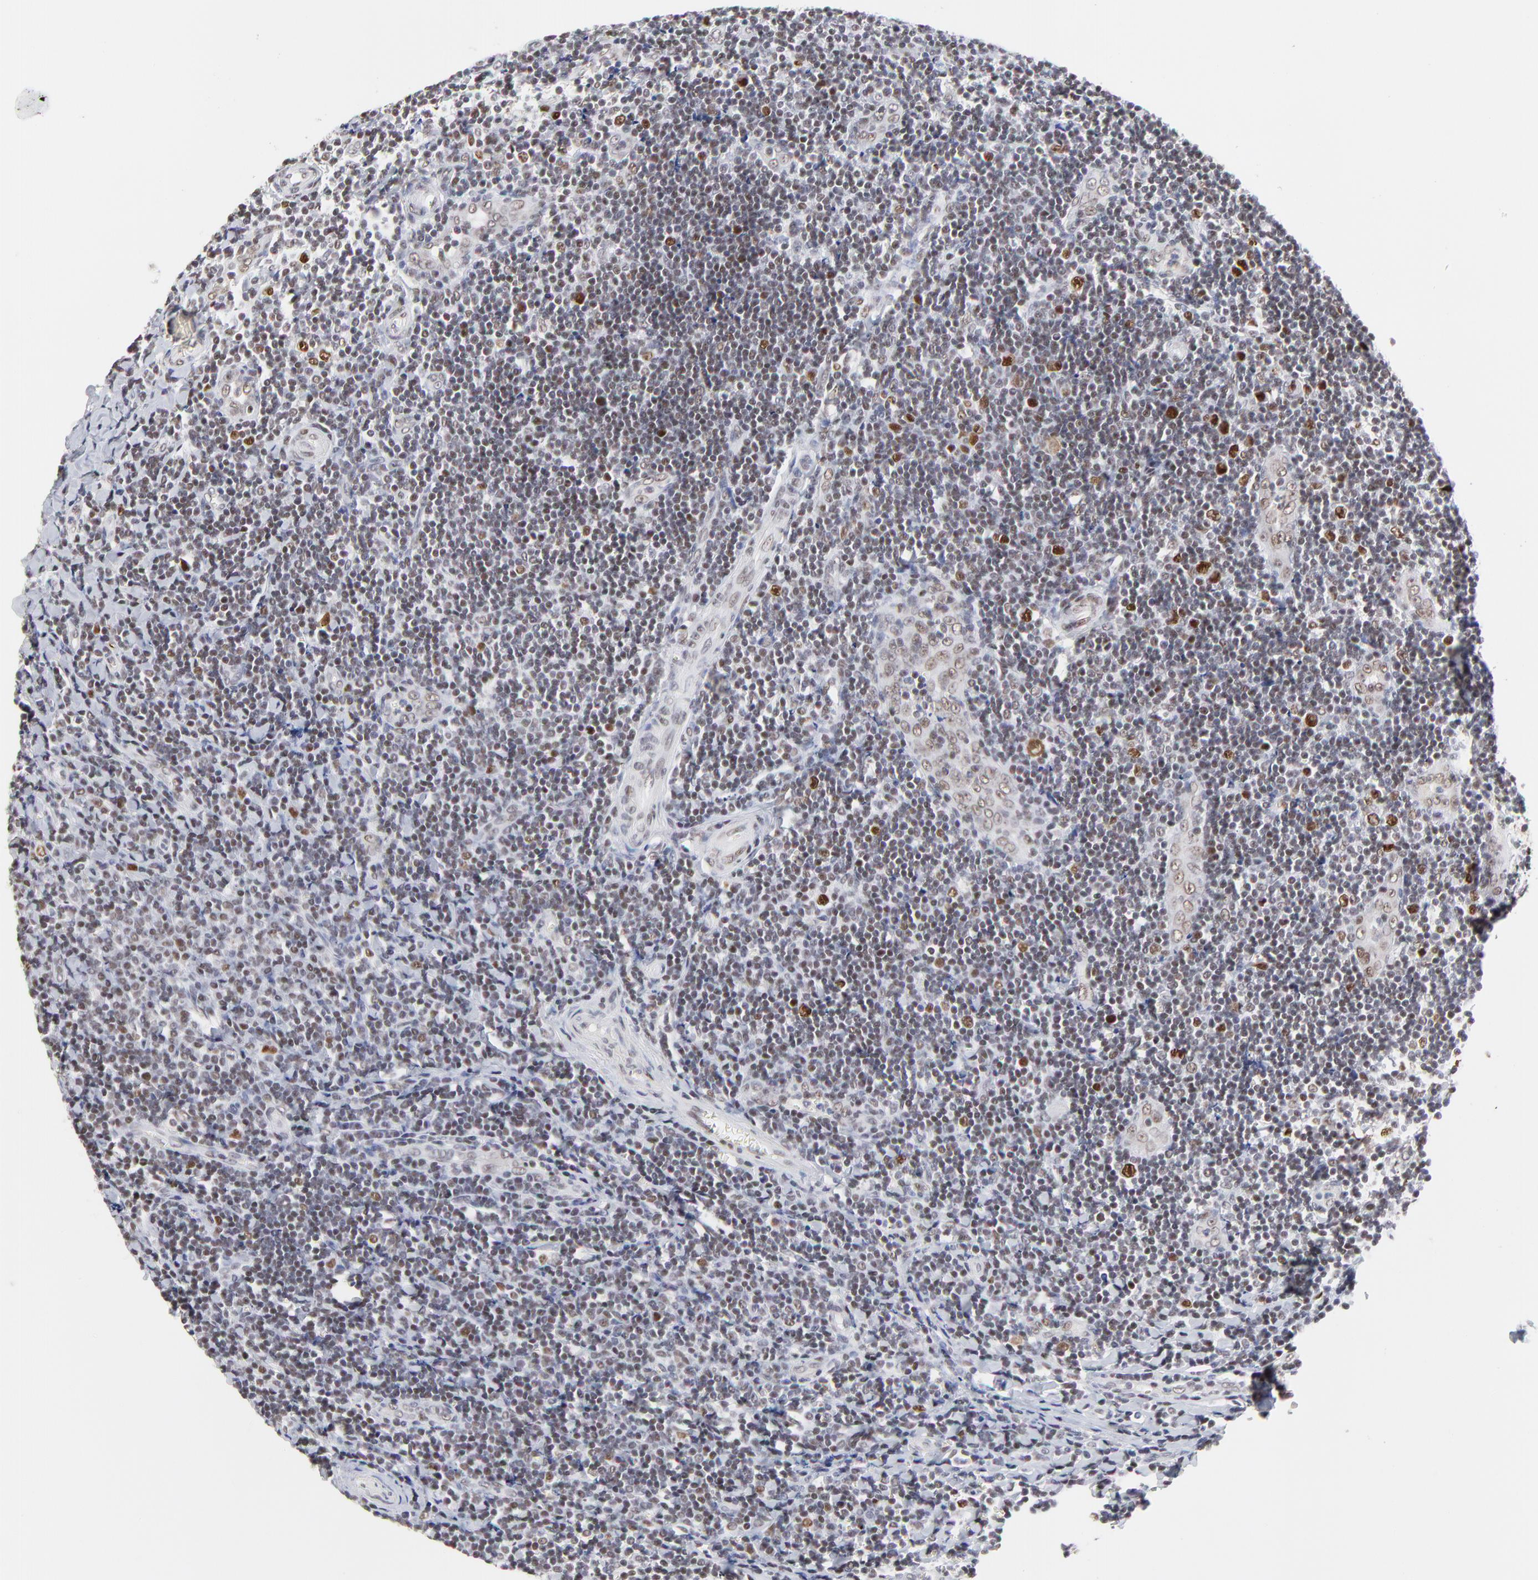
{"staining": {"intensity": "moderate", "quantity": "25%-75%", "location": "nuclear"}, "tissue": "tonsil", "cell_type": "Germinal center cells", "image_type": "normal", "snomed": [{"axis": "morphology", "description": "Normal tissue, NOS"}, {"axis": "topography", "description": "Tonsil"}], "caption": "Unremarkable tonsil reveals moderate nuclear staining in approximately 25%-75% of germinal center cells Using DAB (brown) and hematoxylin (blue) stains, captured at high magnification using brightfield microscopy..", "gene": "OGFOD1", "patient": {"sex": "male", "age": 20}}